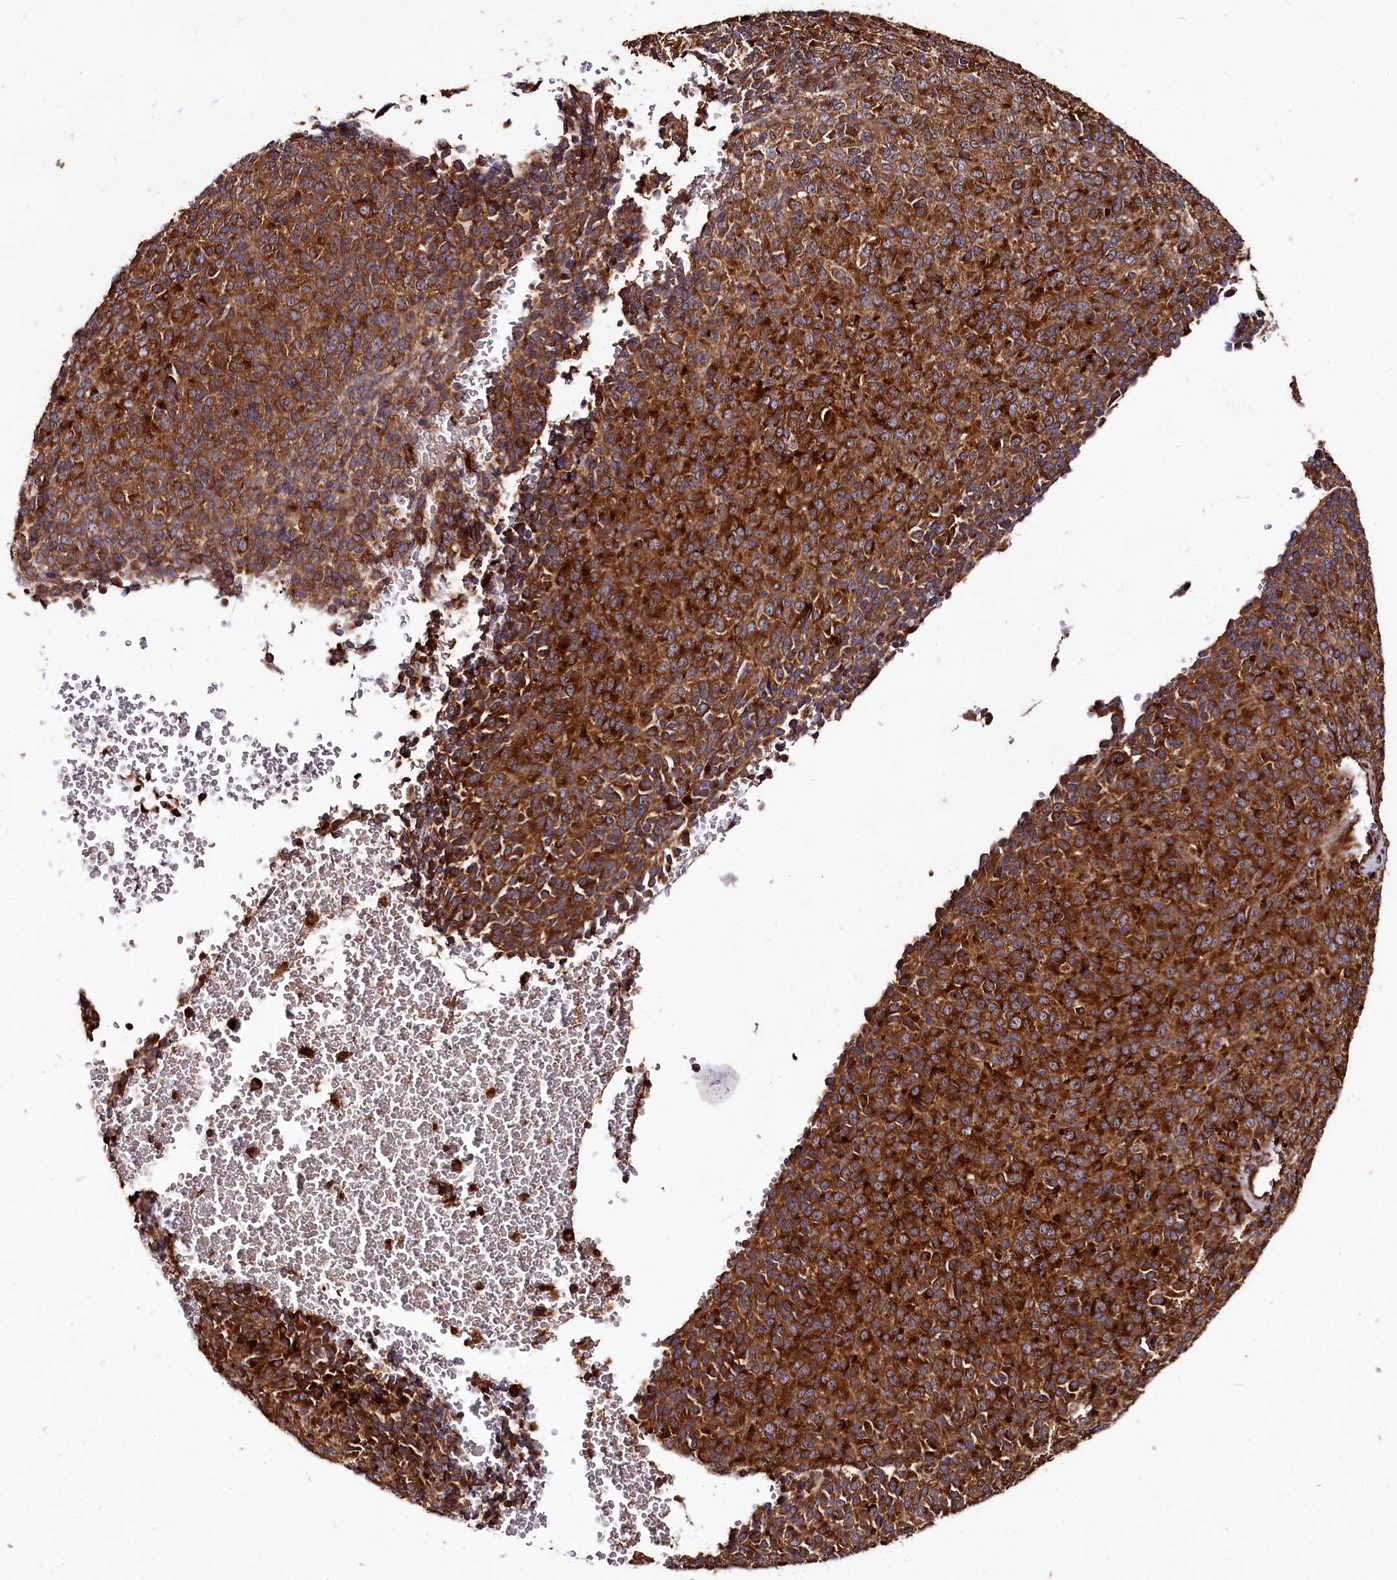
{"staining": {"intensity": "strong", "quantity": ">75%", "location": "cytoplasmic/membranous"}, "tissue": "melanoma", "cell_type": "Tumor cells", "image_type": "cancer", "snomed": [{"axis": "morphology", "description": "Malignant melanoma, Metastatic site"}, {"axis": "topography", "description": "Brain"}], "caption": "About >75% of tumor cells in malignant melanoma (metastatic site) display strong cytoplasmic/membranous protein staining as visualized by brown immunohistochemical staining.", "gene": "WDR73", "patient": {"sex": "female", "age": 56}}